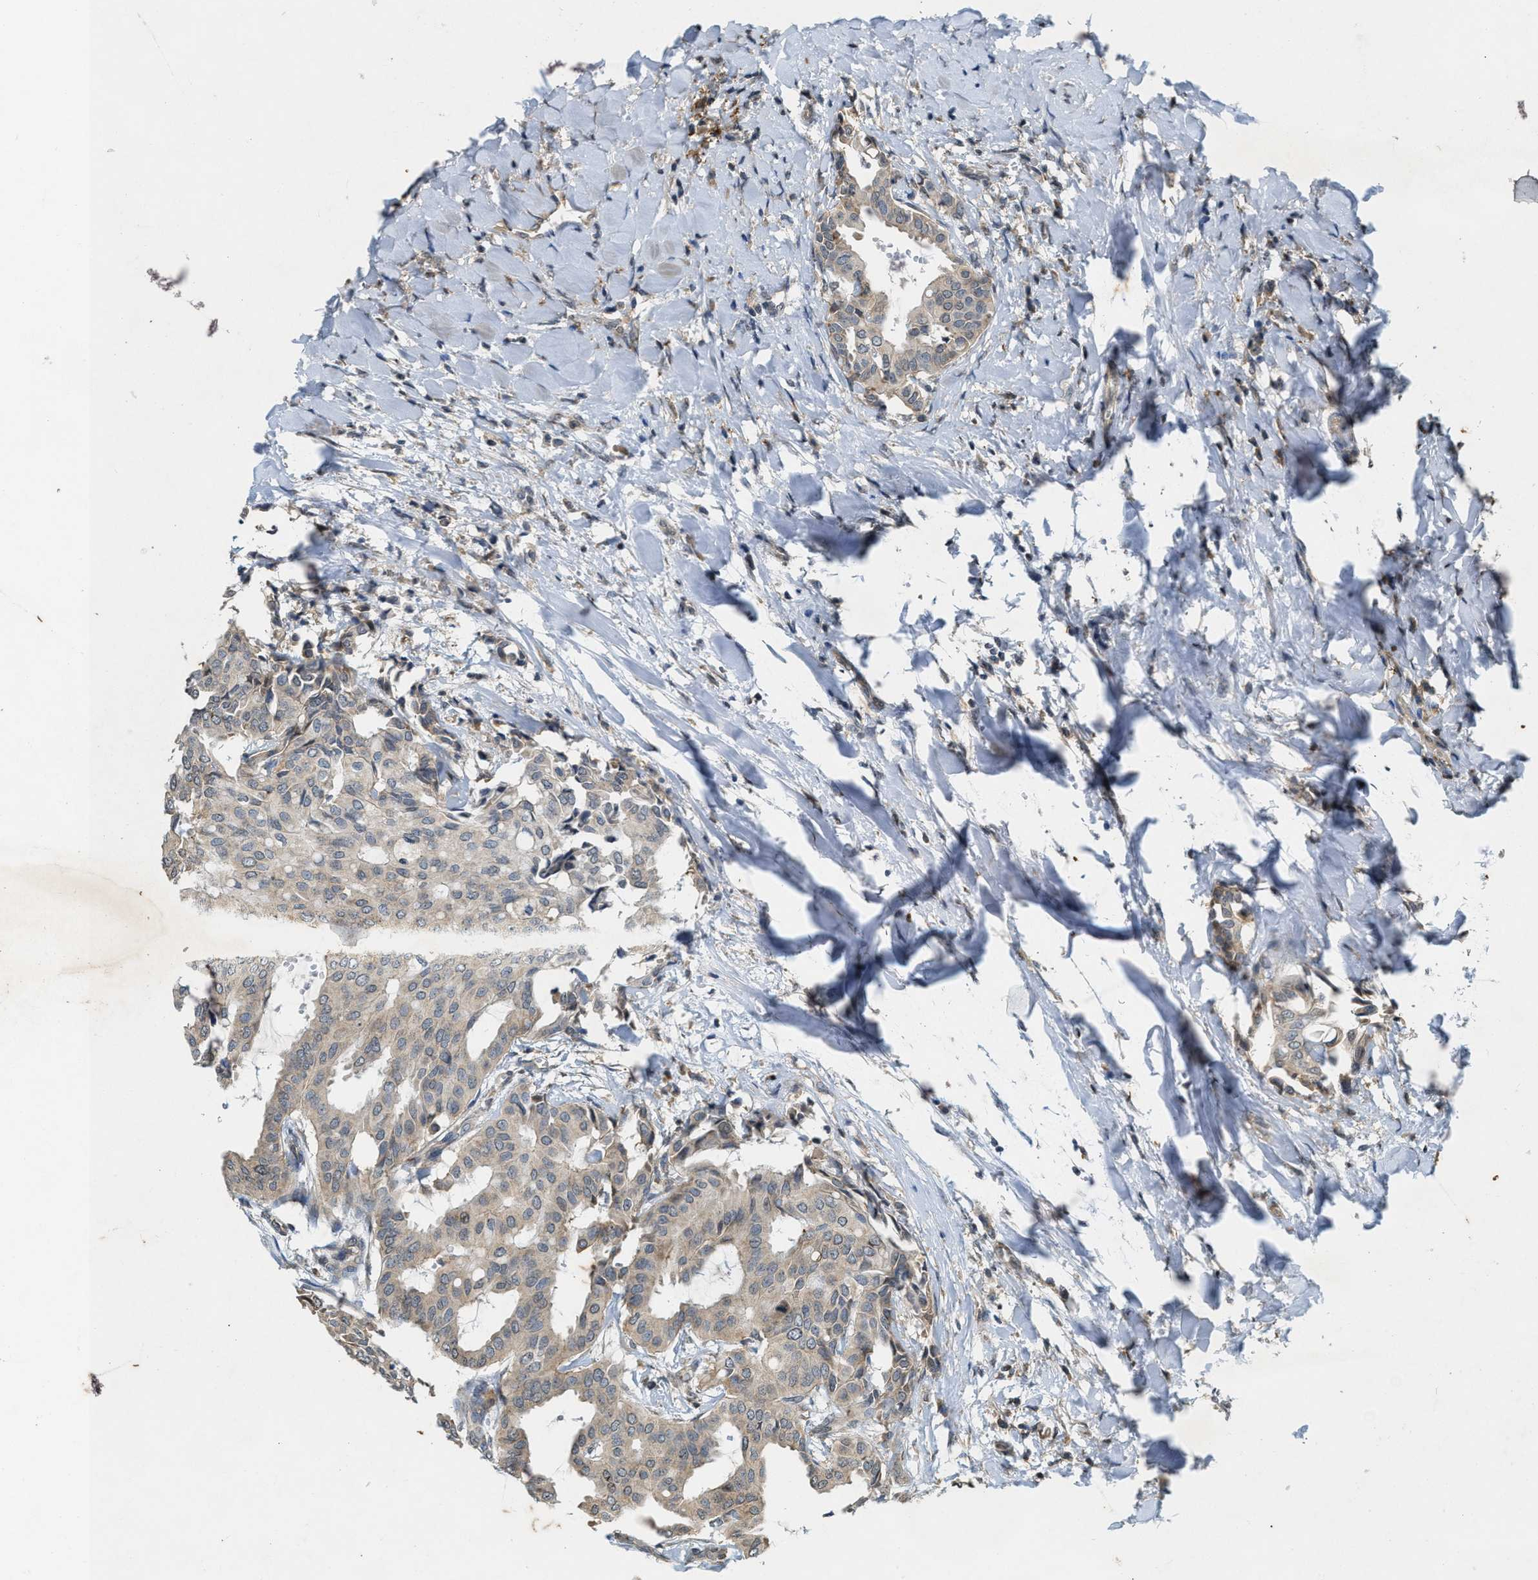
{"staining": {"intensity": "weak", "quantity": "25%-75%", "location": "cytoplasmic/membranous"}, "tissue": "head and neck cancer", "cell_type": "Tumor cells", "image_type": "cancer", "snomed": [{"axis": "morphology", "description": "Adenocarcinoma, NOS"}, {"axis": "topography", "description": "Salivary gland"}, {"axis": "topography", "description": "Head-Neck"}], "caption": "A low amount of weak cytoplasmic/membranous staining is present in approximately 25%-75% of tumor cells in head and neck adenocarcinoma tissue. (Brightfield microscopy of DAB IHC at high magnification).", "gene": "KIF21A", "patient": {"sex": "female", "age": 59}}